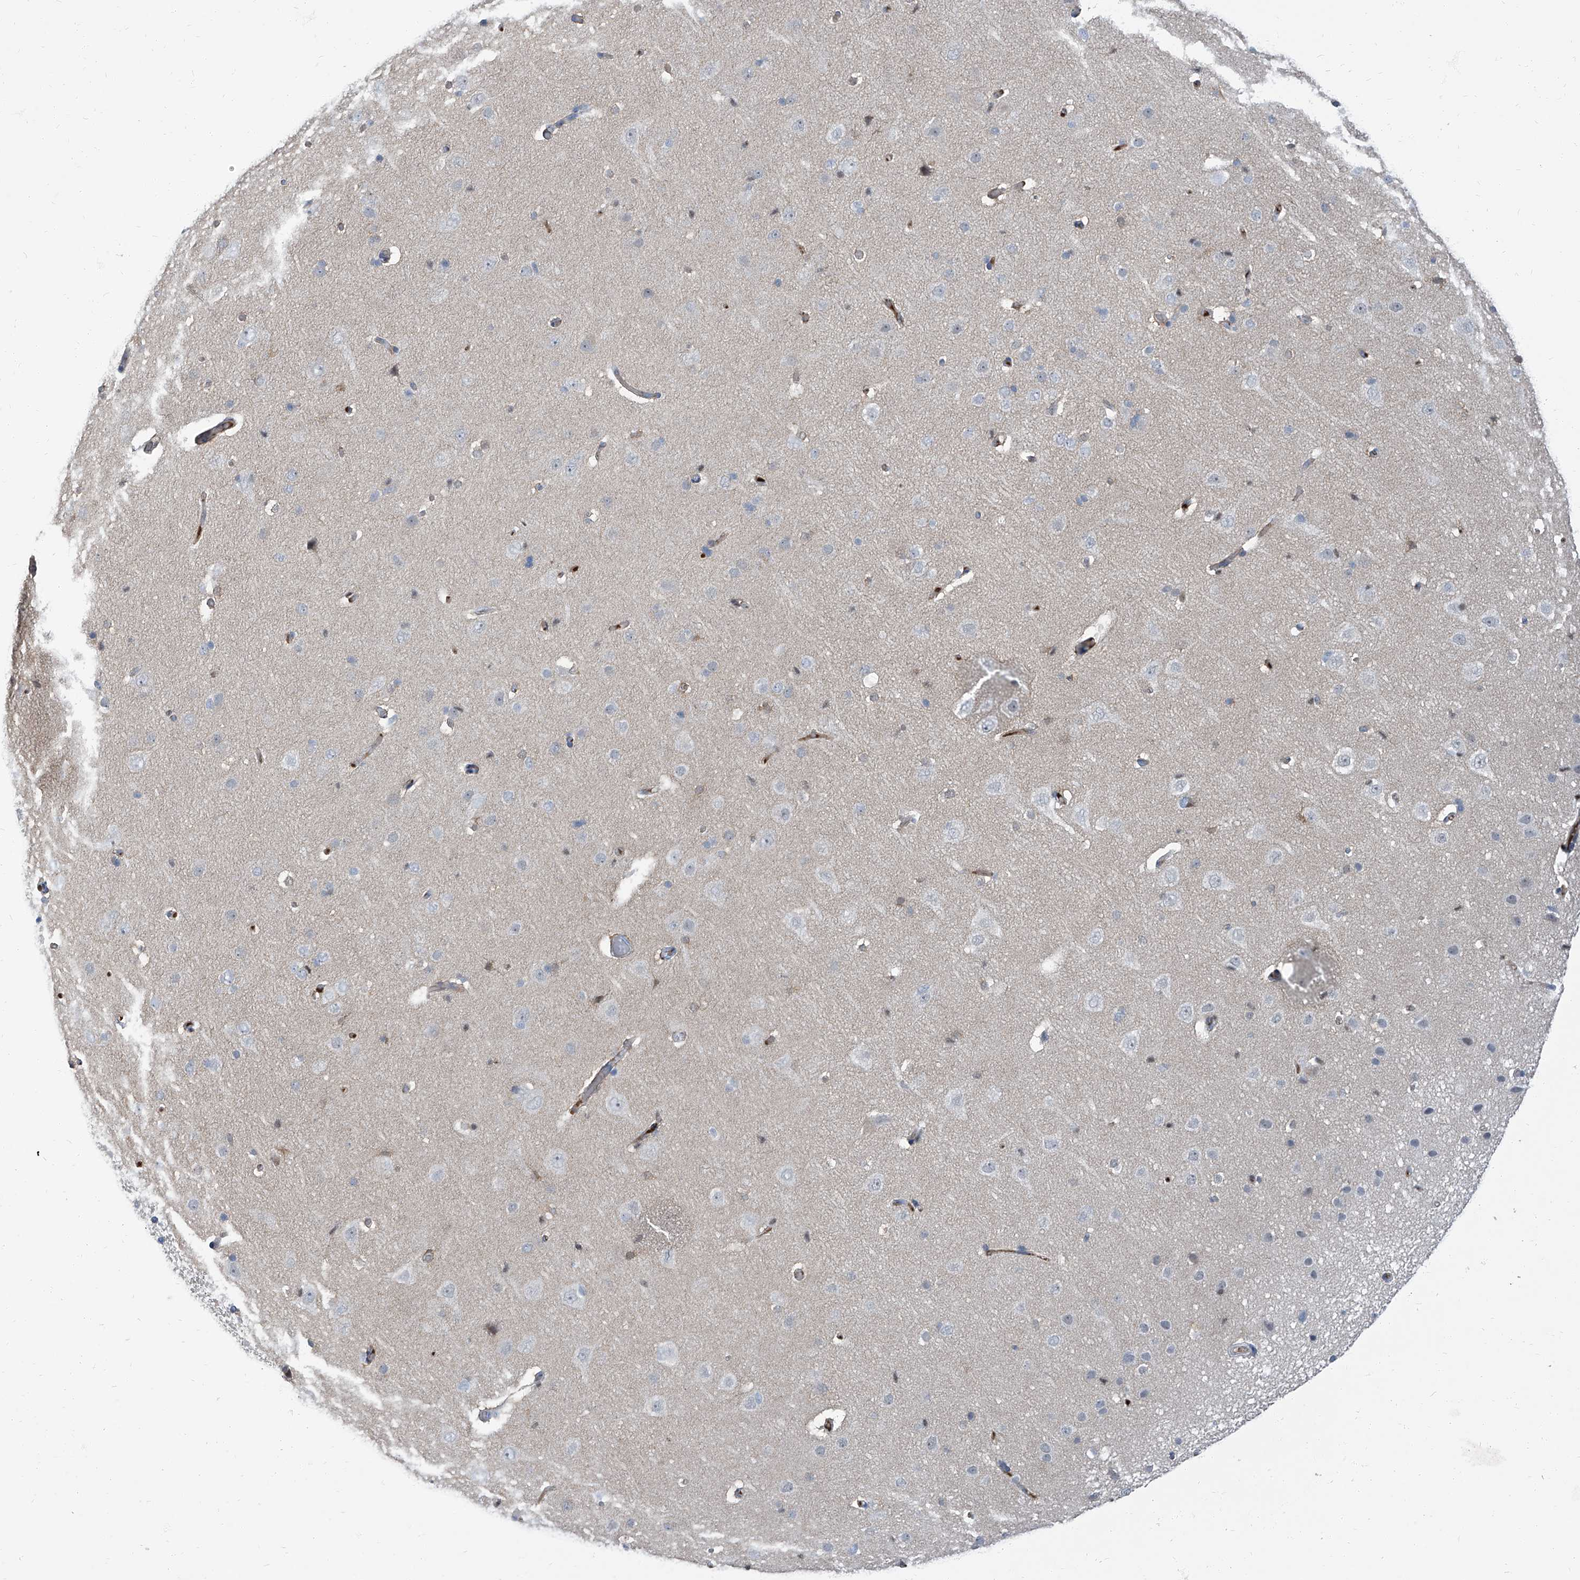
{"staining": {"intensity": "negative", "quantity": "none", "location": "none"}, "tissue": "cerebral cortex", "cell_type": "Endothelial cells", "image_type": "normal", "snomed": [{"axis": "morphology", "description": "Normal tissue, NOS"}, {"axis": "topography", "description": "Cerebral cortex"}], "caption": "IHC image of normal cerebral cortex: cerebral cortex stained with DAB shows no significant protein expression in endothelial cells. (DAB immunohistochemistry with hematoxylin counter stain).", "gene": "HOXA3", "patient": {"sex": "male", "age": 34}}